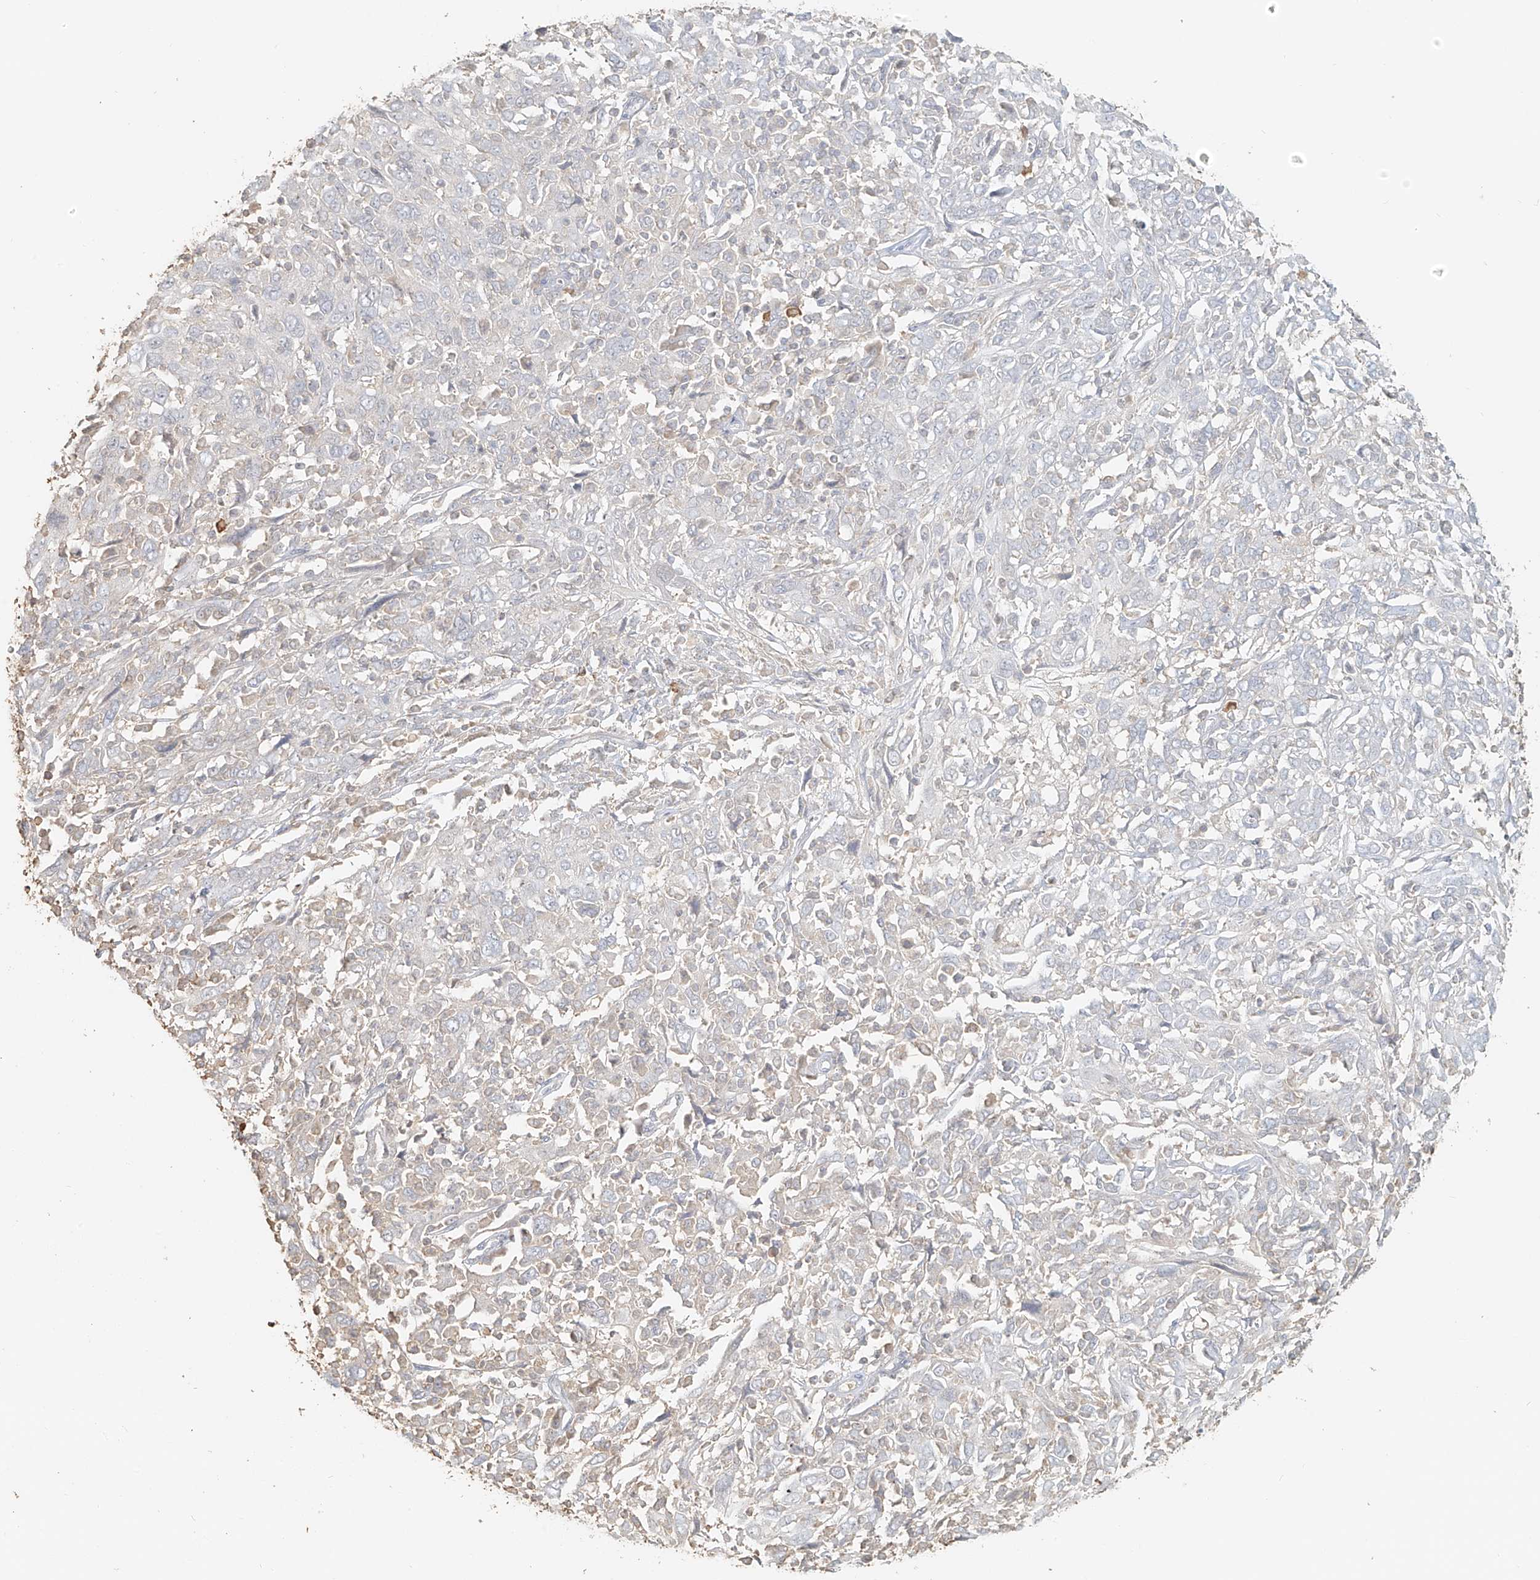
{"staining": {"intensity": "negative", "quantity": "none", "location": "none"}, "tissue": "cervical cancer", "cell_type": "Tumor cells", "image_type": "cancer", "snomed": [{"axis": "morphology", "description": "Squamous cell carcinoma, NOS"}, {"axis": "topography", "description": "Cervix"}], "caption": "The image reveals no significant positivity in tumor cells of cervical squamous cell carcinoma.", "gene": "NPHS1", "patient": {"sex": "female", "age": 46}}